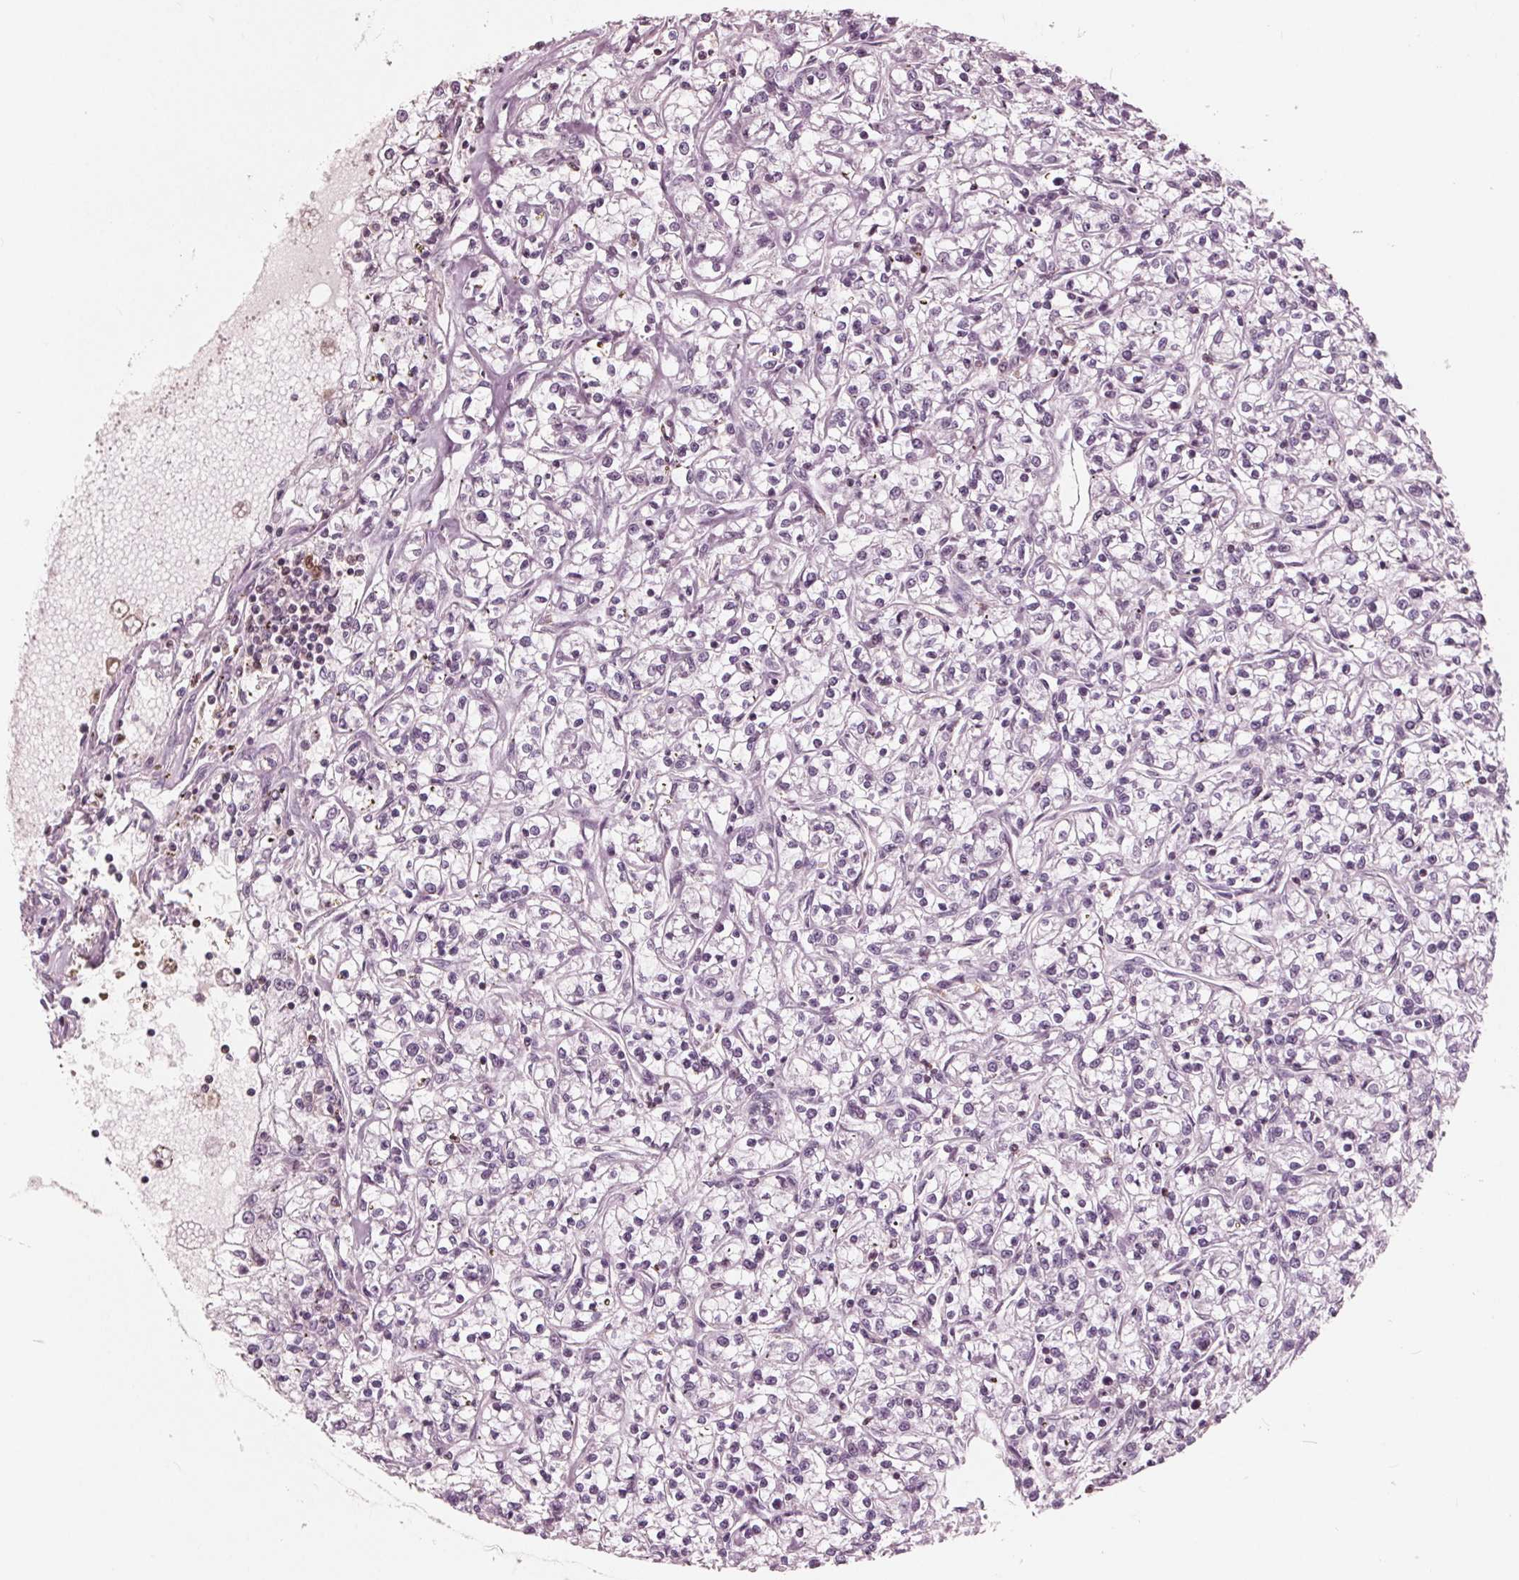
{"staining": {"intensity": "negative", "quantity": "none", "location": "none"}, "tissue": "renal cancer", "cell_type": "Tumor cells", "image_type": "cancer", "snomed": [{"axis": "morphology", "description": "Adenocarcinoma, NOS"}, {"axis": "topography", "description": "Kidney"}], "caption": "A micrograph of renal adenocarcinoma stained for a protein shows no brown staining in tumor cells.", "gene": "ING3", "patient": {"sex": "female", "age": 59}}